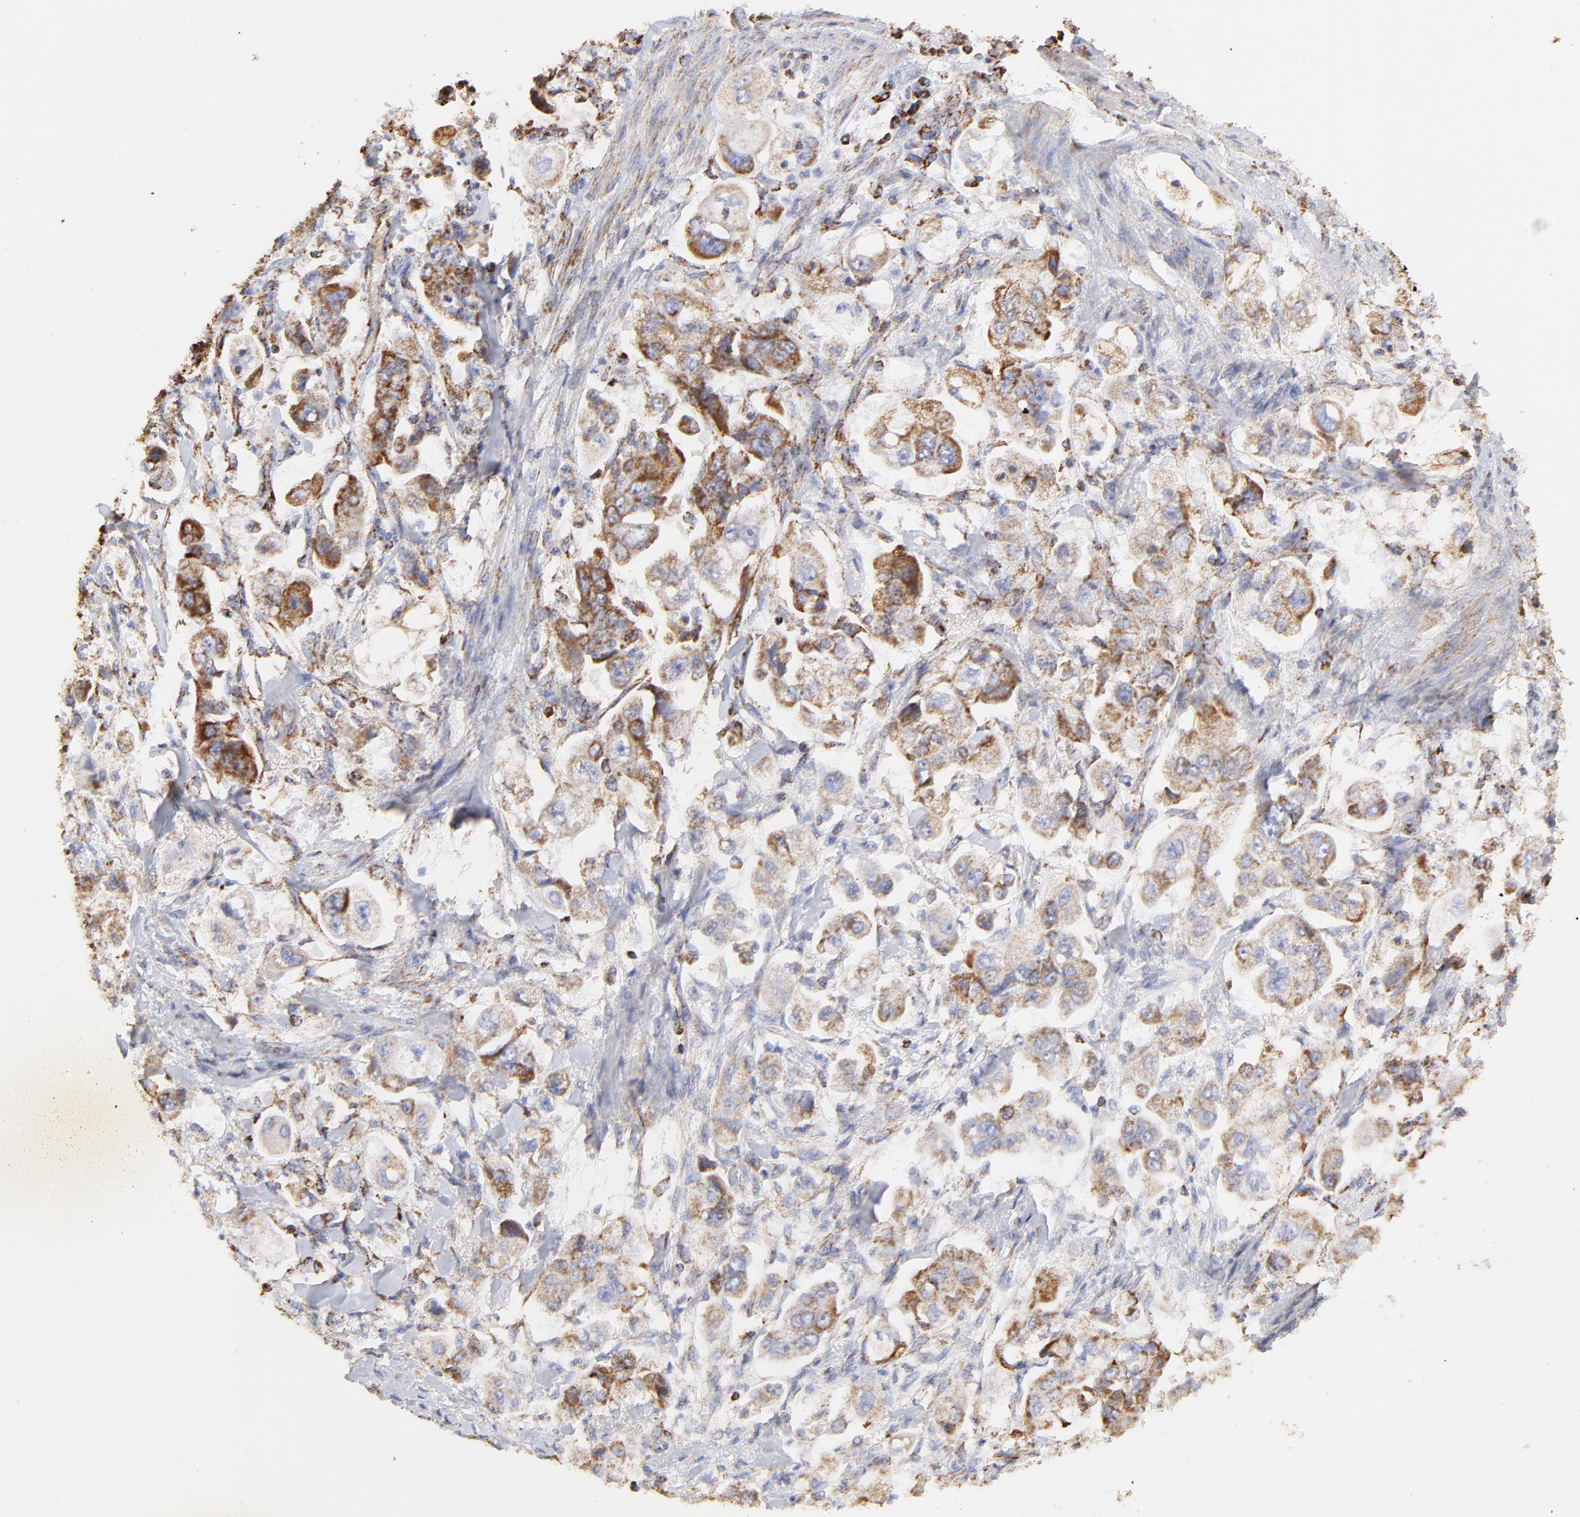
{"staining": {"intensity": "moderate", "quantity": ">75%", "location": "cytoplasmic/membranous"}, "tissue": "stomach cancer", "cell_type": "Tumor cells", "image_type": "cancer", "snomed": [{"axis": "morphology", "description": "Adenocarcinoma, NOS"}, {"axis": "topography", "description": "Stomach"}], "caption": "Protein staining demonstrates moderate cytoplasmic/membranous staining in approximately >75% of tumor cells in stomach adenocarcinoma.", "gene": "COX4I1", "patient": {"sex": "male", "age": 62}}